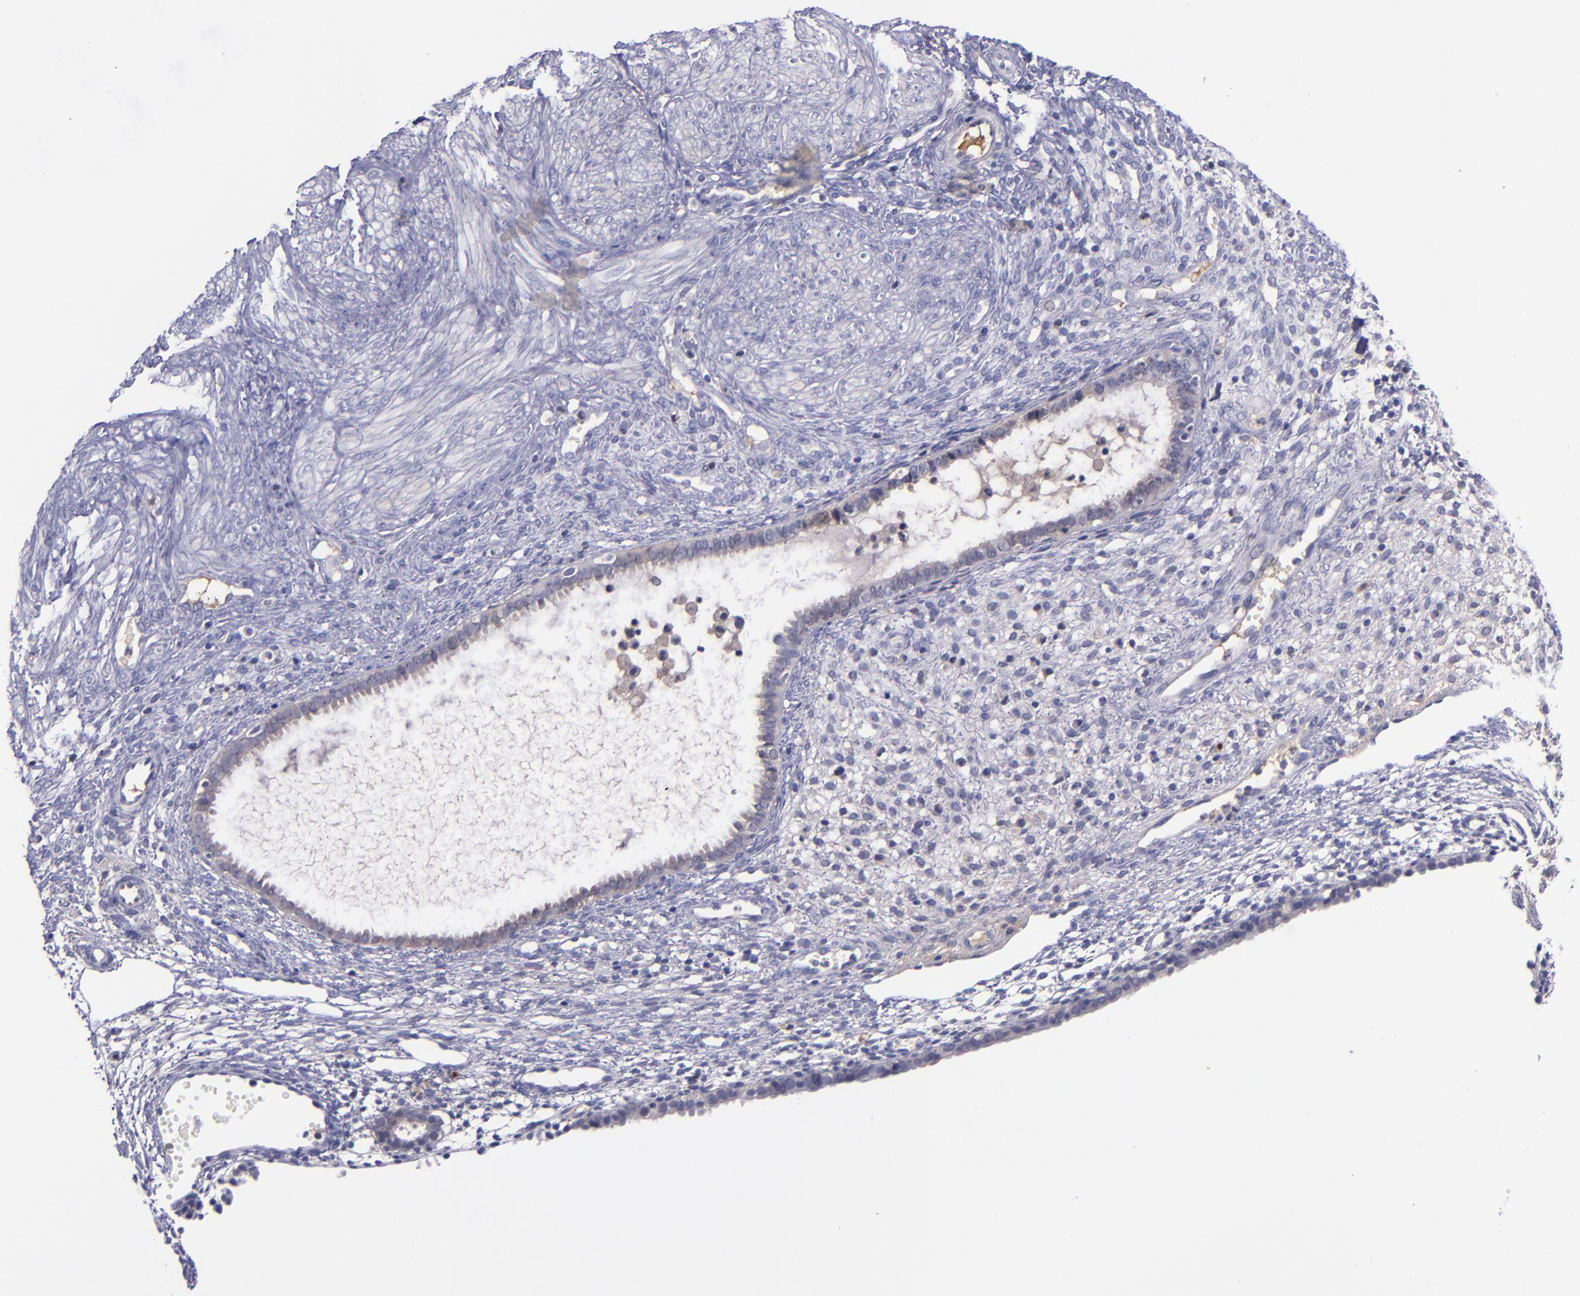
{"staining": {"intensity": "negative", "quantity": "none", "location": "none"}, "tissue": "endometrium", "cell_type": "Cells in endometrial stroma", "image_type": "normal", "snomed": [{"axis": "morphology", "description": "Normal tissue, NOS"}, {"axis": "topography", "description": "Endometrium"}], "caption": "IHC histopathology image of unremarkable human endometrium stained for a protein (brown), which shows no positivity in cells in endometrial stroma.", "gene": "RBP4", "patient": {"sex": "female", "age": 72}}